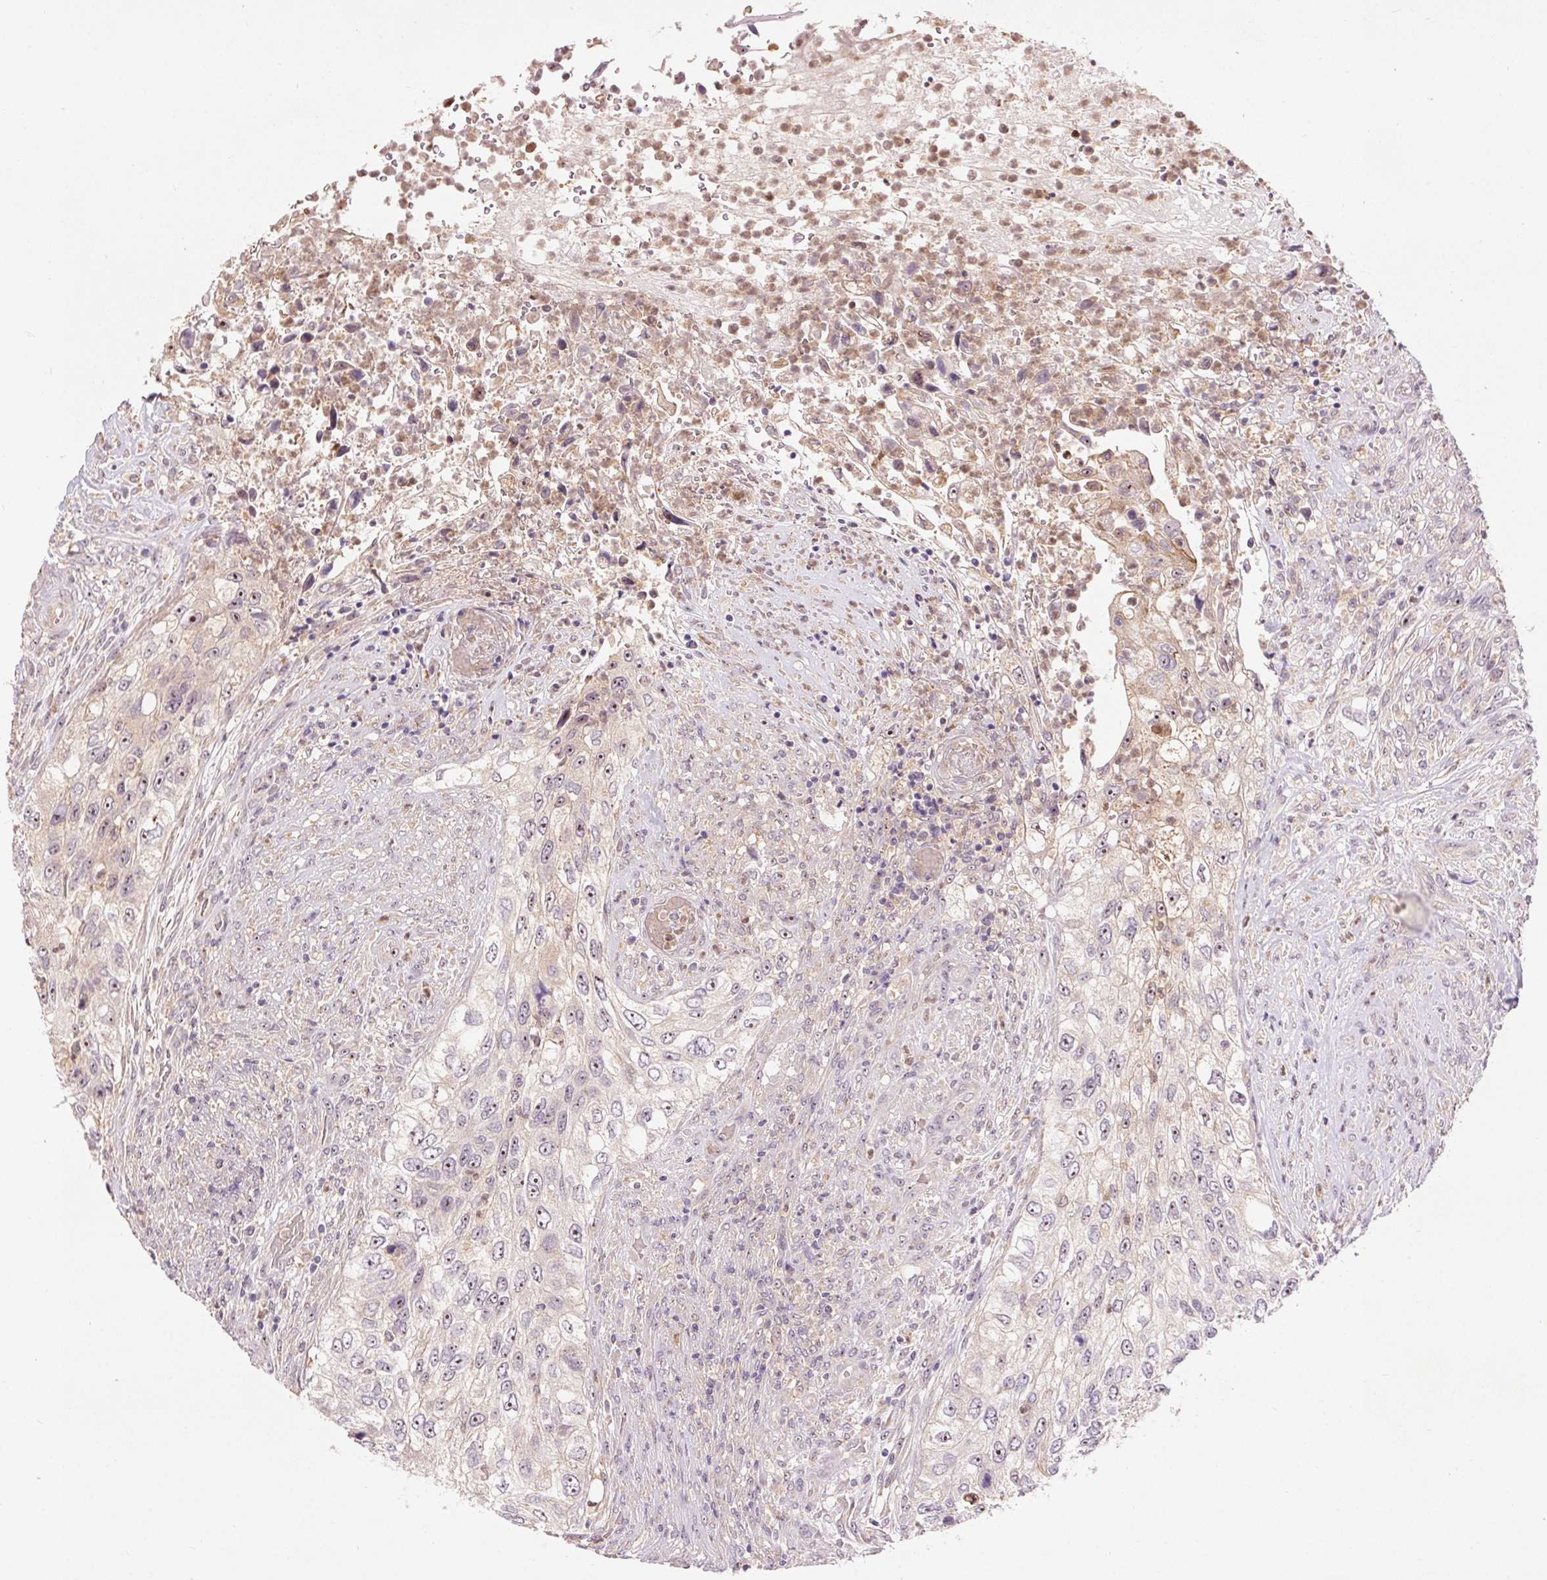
{"staining": {"intensity": "moderate", "quantity": "25%-75%", "location": "nuclear"}, "tissue": "urothelial cancer", "cell_type": "Tumor cells", "image_type": "cancer", "snomed": [{"axis": "morphology", "description": "Urothelial carcinoma, High grade"}, {"axis": "topography", "description": "Urinary bladder"}], "caption": "This histopathology image reveals urothelial carcinoma (high-grade) stained with IHC to label a protein in brown. The nuclear of tumor cells show moderate positivity for the protein. Nuclei are counter-stained blue.", "gene": "RANBP3L", "patient": {"sex": "female", "age": 60}}